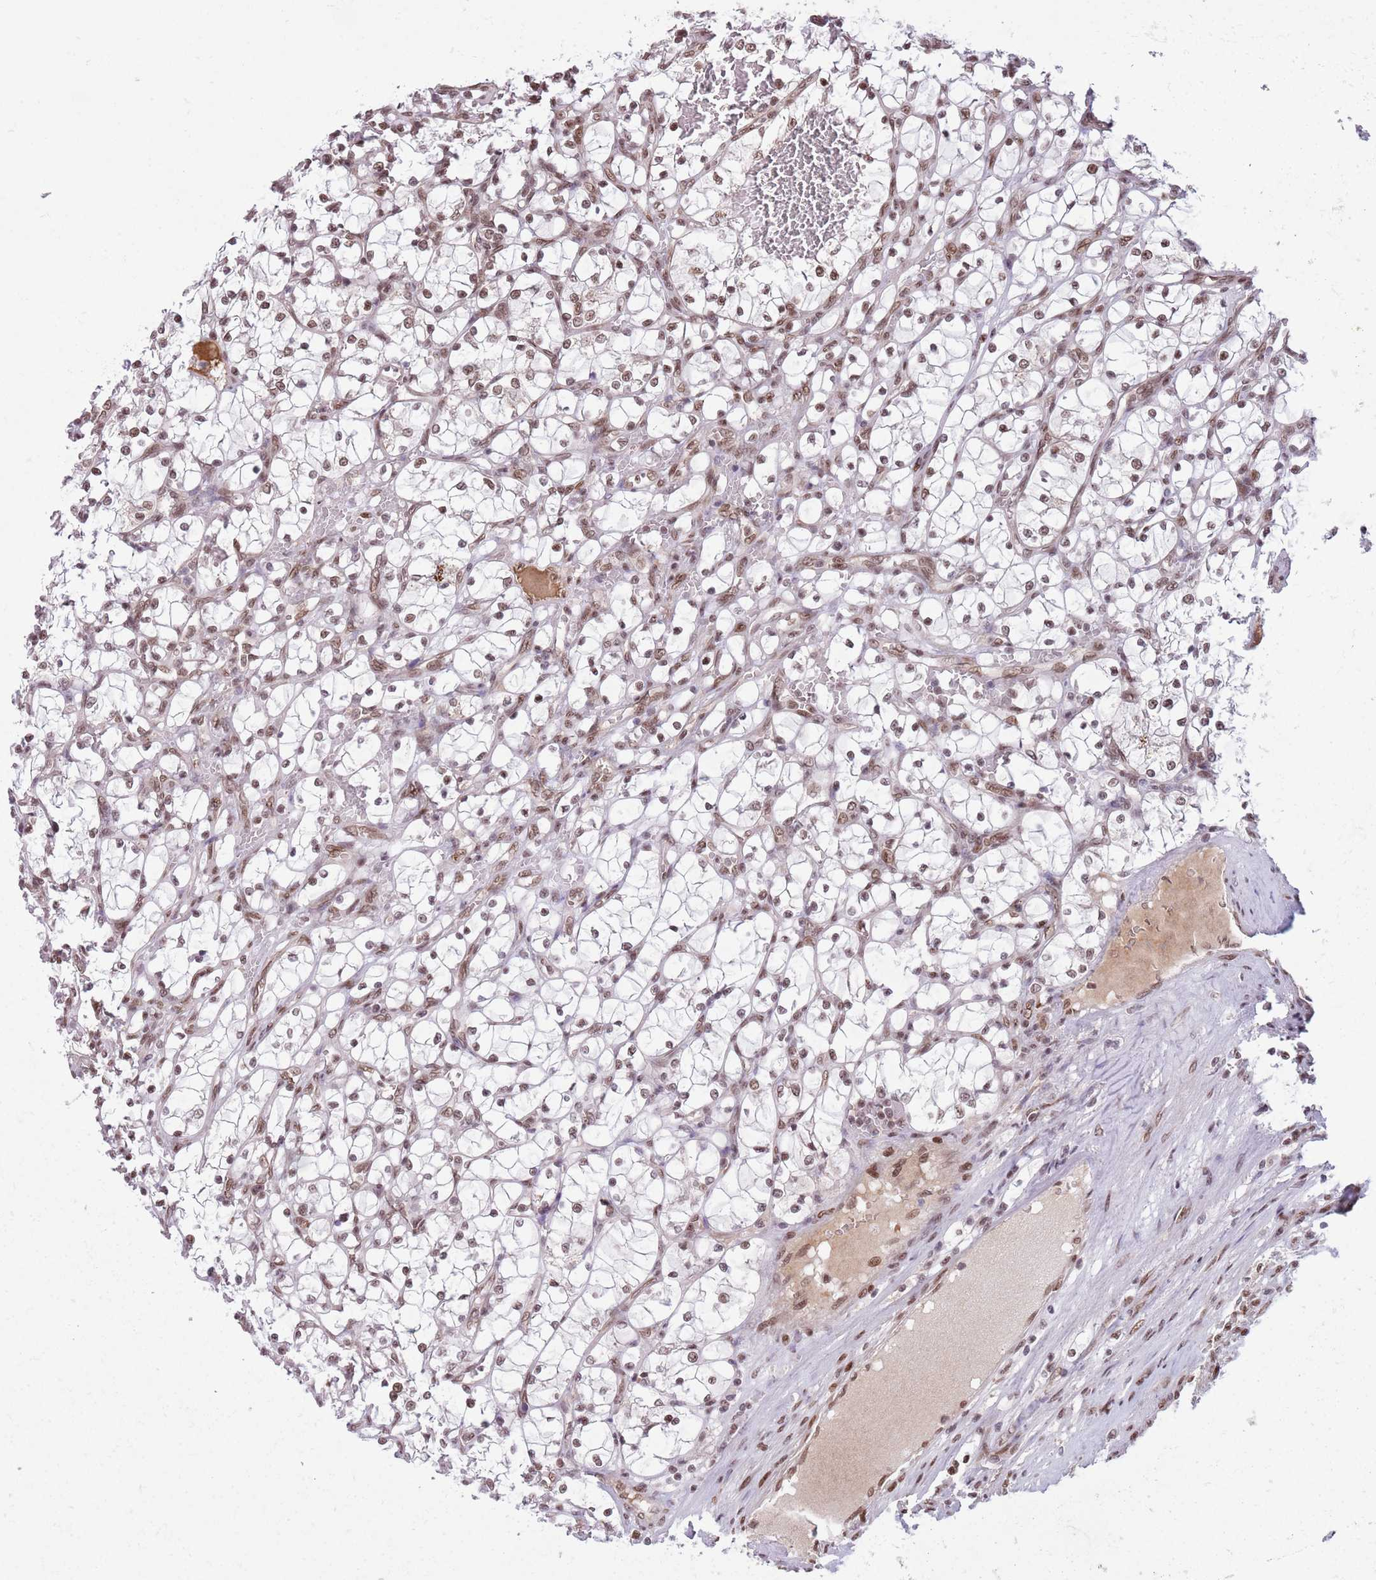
{"staining": {"intensity": "moderate", "quantity": ">75%", "location": "nuclear"}, "tissue": "renal cancer", "cell_type": "Tumor cells", "image_type": "cancer", "snomed": [{"axis": "morphology", "description": "Adenocarcinoma, NOS"}, {"axis": "topography", "description": "Kidney"}], "caption": "The photomicrograph exhibits staining of renal adenocarcinoma, revealing moderate nuclear protein staining (brown color) within tumor cells. Ihc stains the protein in brown and the nuclei are stained blue.", "gene": "SIPA1L3", "patient": {"sex": "female", "age": 69}}